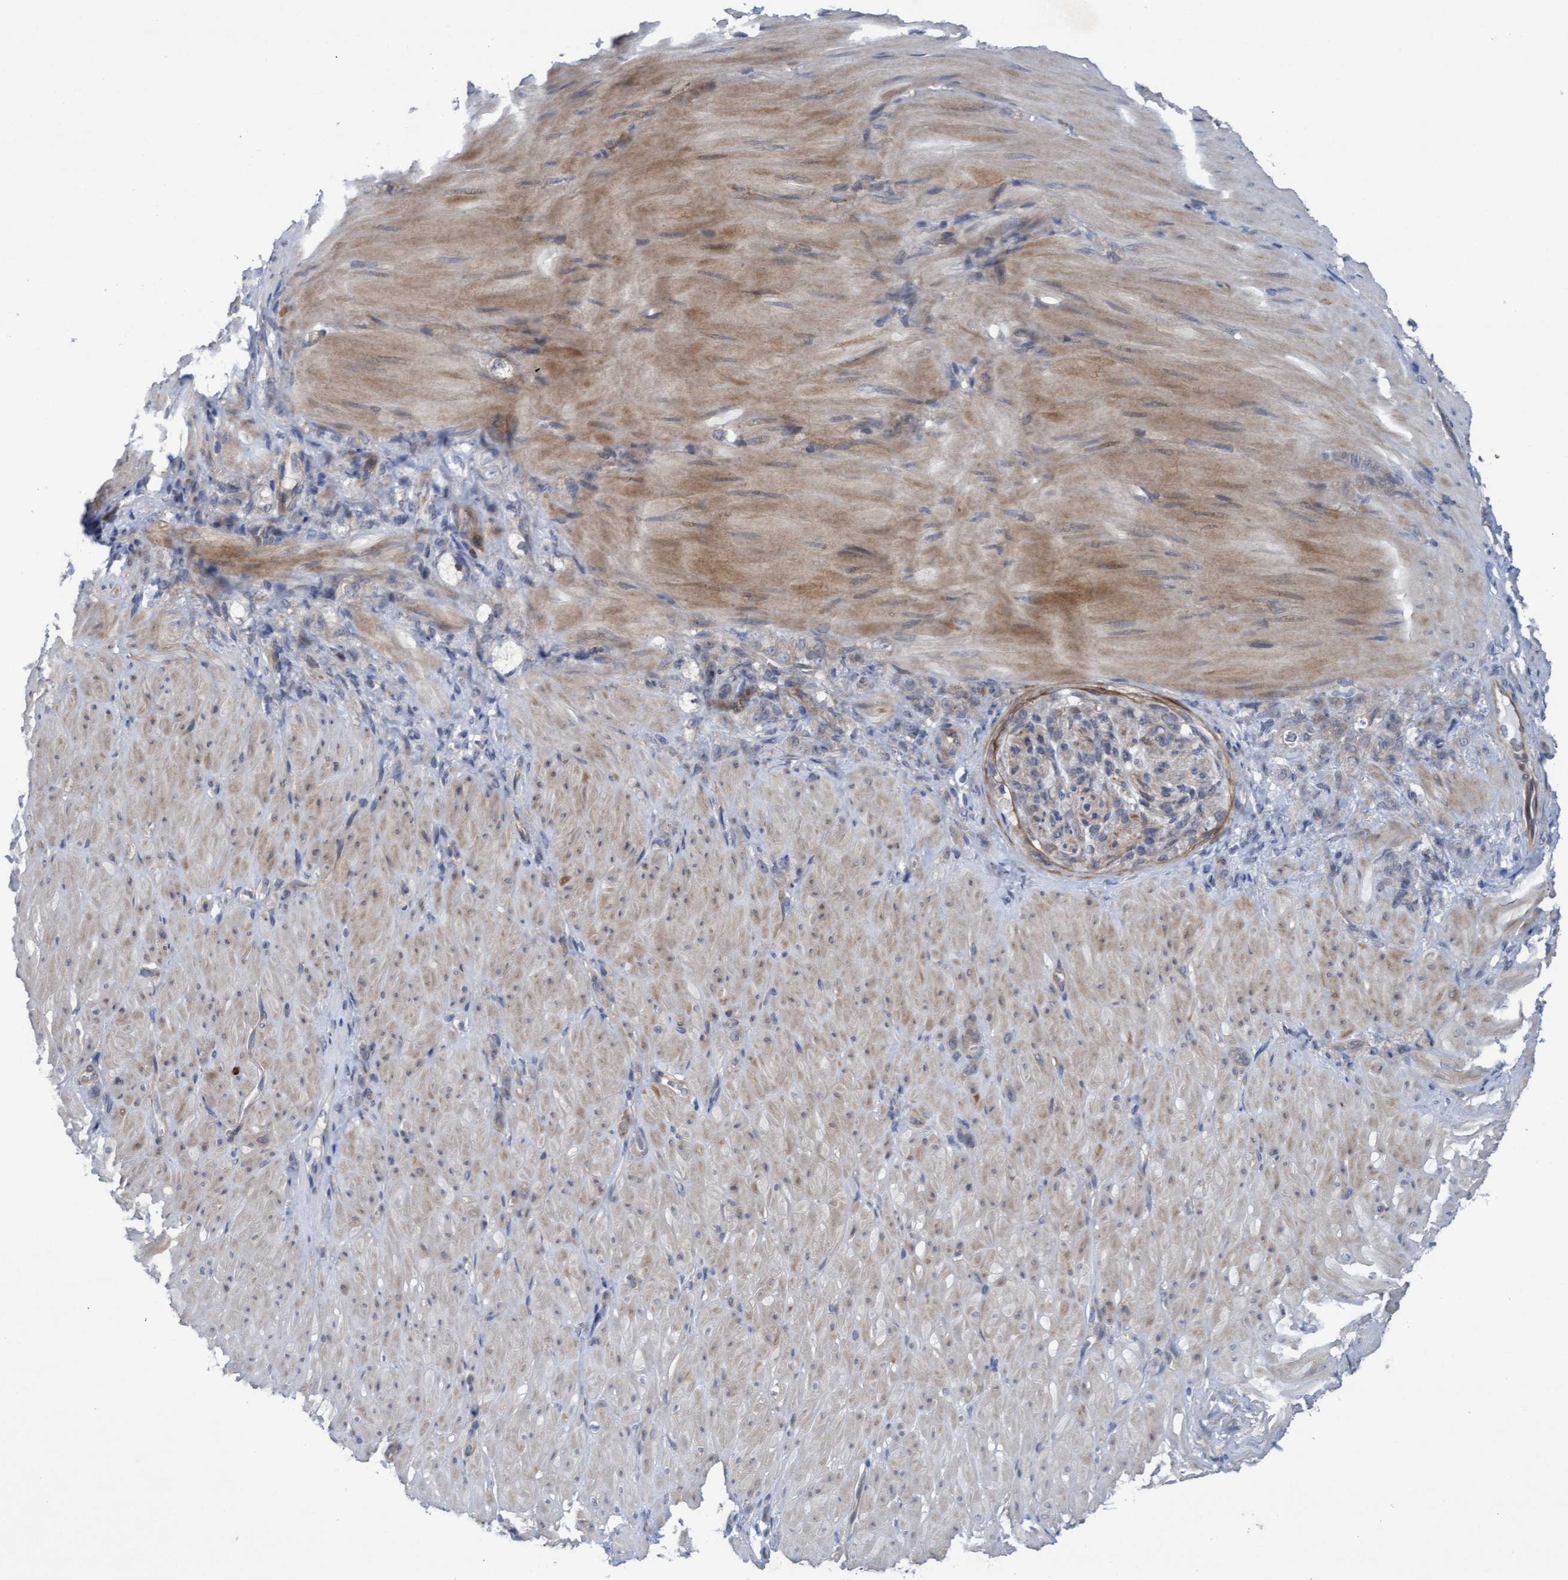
{"staining": {"intensity": "negative", "quantity": "none", "location": "none"}, "tissue": "stomach cancer", "cell_type": "Tumor cells", "image_type": "cancer", "snomed": [{"axis": "morphology", "description": "Normal tissue, NOS"}, {"axis": "morphology", "description": "Adenocarcinoma, NOS"}, {"axis": "topography", "description": "Stomach"}], "caption": "DAB immunohistochemical staining of stomach cancer reveals no significant positivity in tumor cells.", "gene": "PLCD1", "patient": {"sex": "male", "age": 82}}